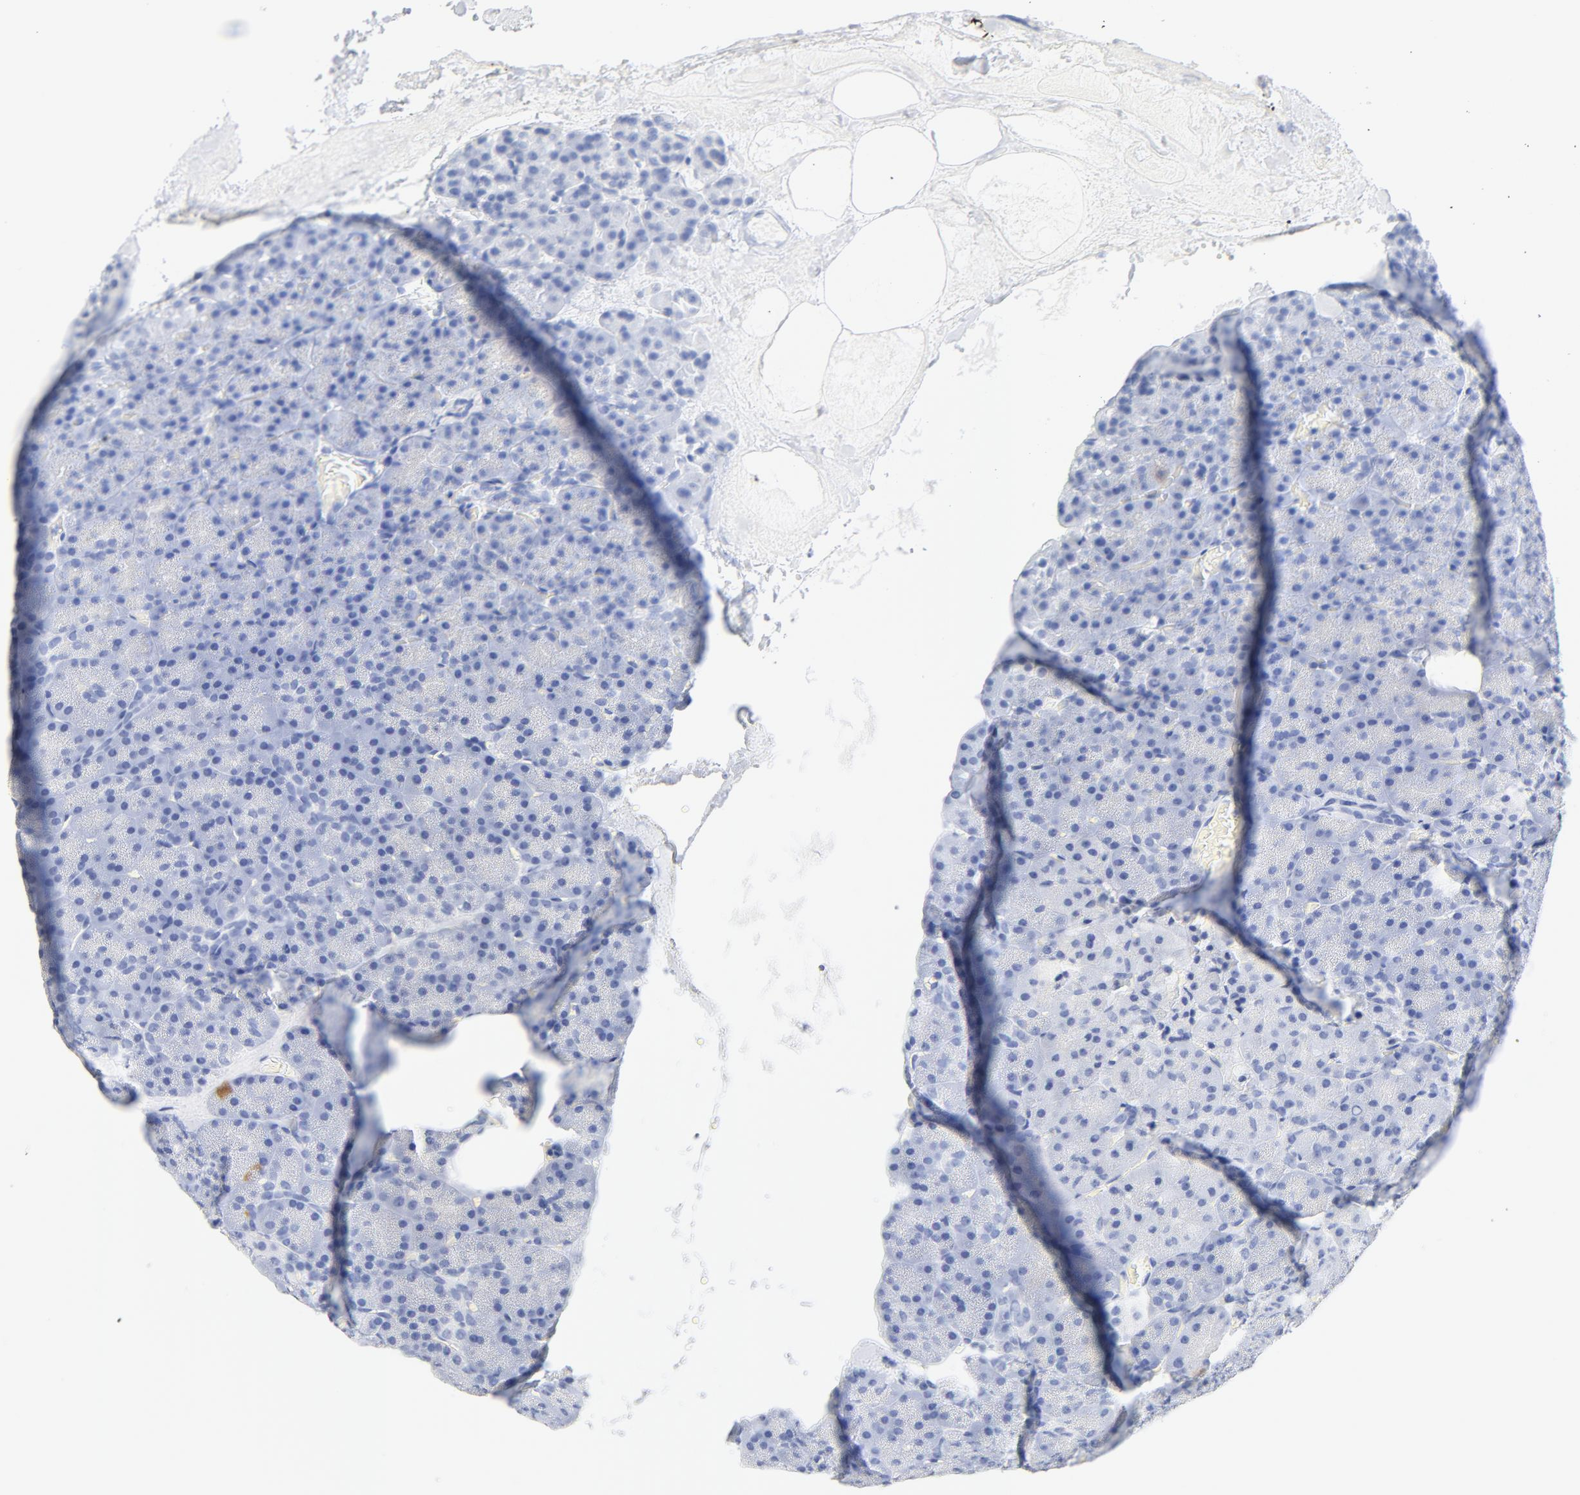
{"staining": {"intensity": "negative", "quantity": "none", "location": "none"}, "tissue": "carcinoid", "cell_type": "Tumor cells", "image_type": "cancer", "snomed": [{"axis": "morphology", "description": "Normal tissue, NOS"}, {"axis": "morphology", "description": "Carcinoid, malignant, NOS"}, {"axis": "topography", "description": "Pancreas"}], "caption": "Immunohistochemistry photomicrograph of neoplastic tissue: human carcinoid stained with DAB demonstrates no significant protein positivity in tumor cells.", "gene": "CDC20", "patient": {"sex": "female", "age": 35}}